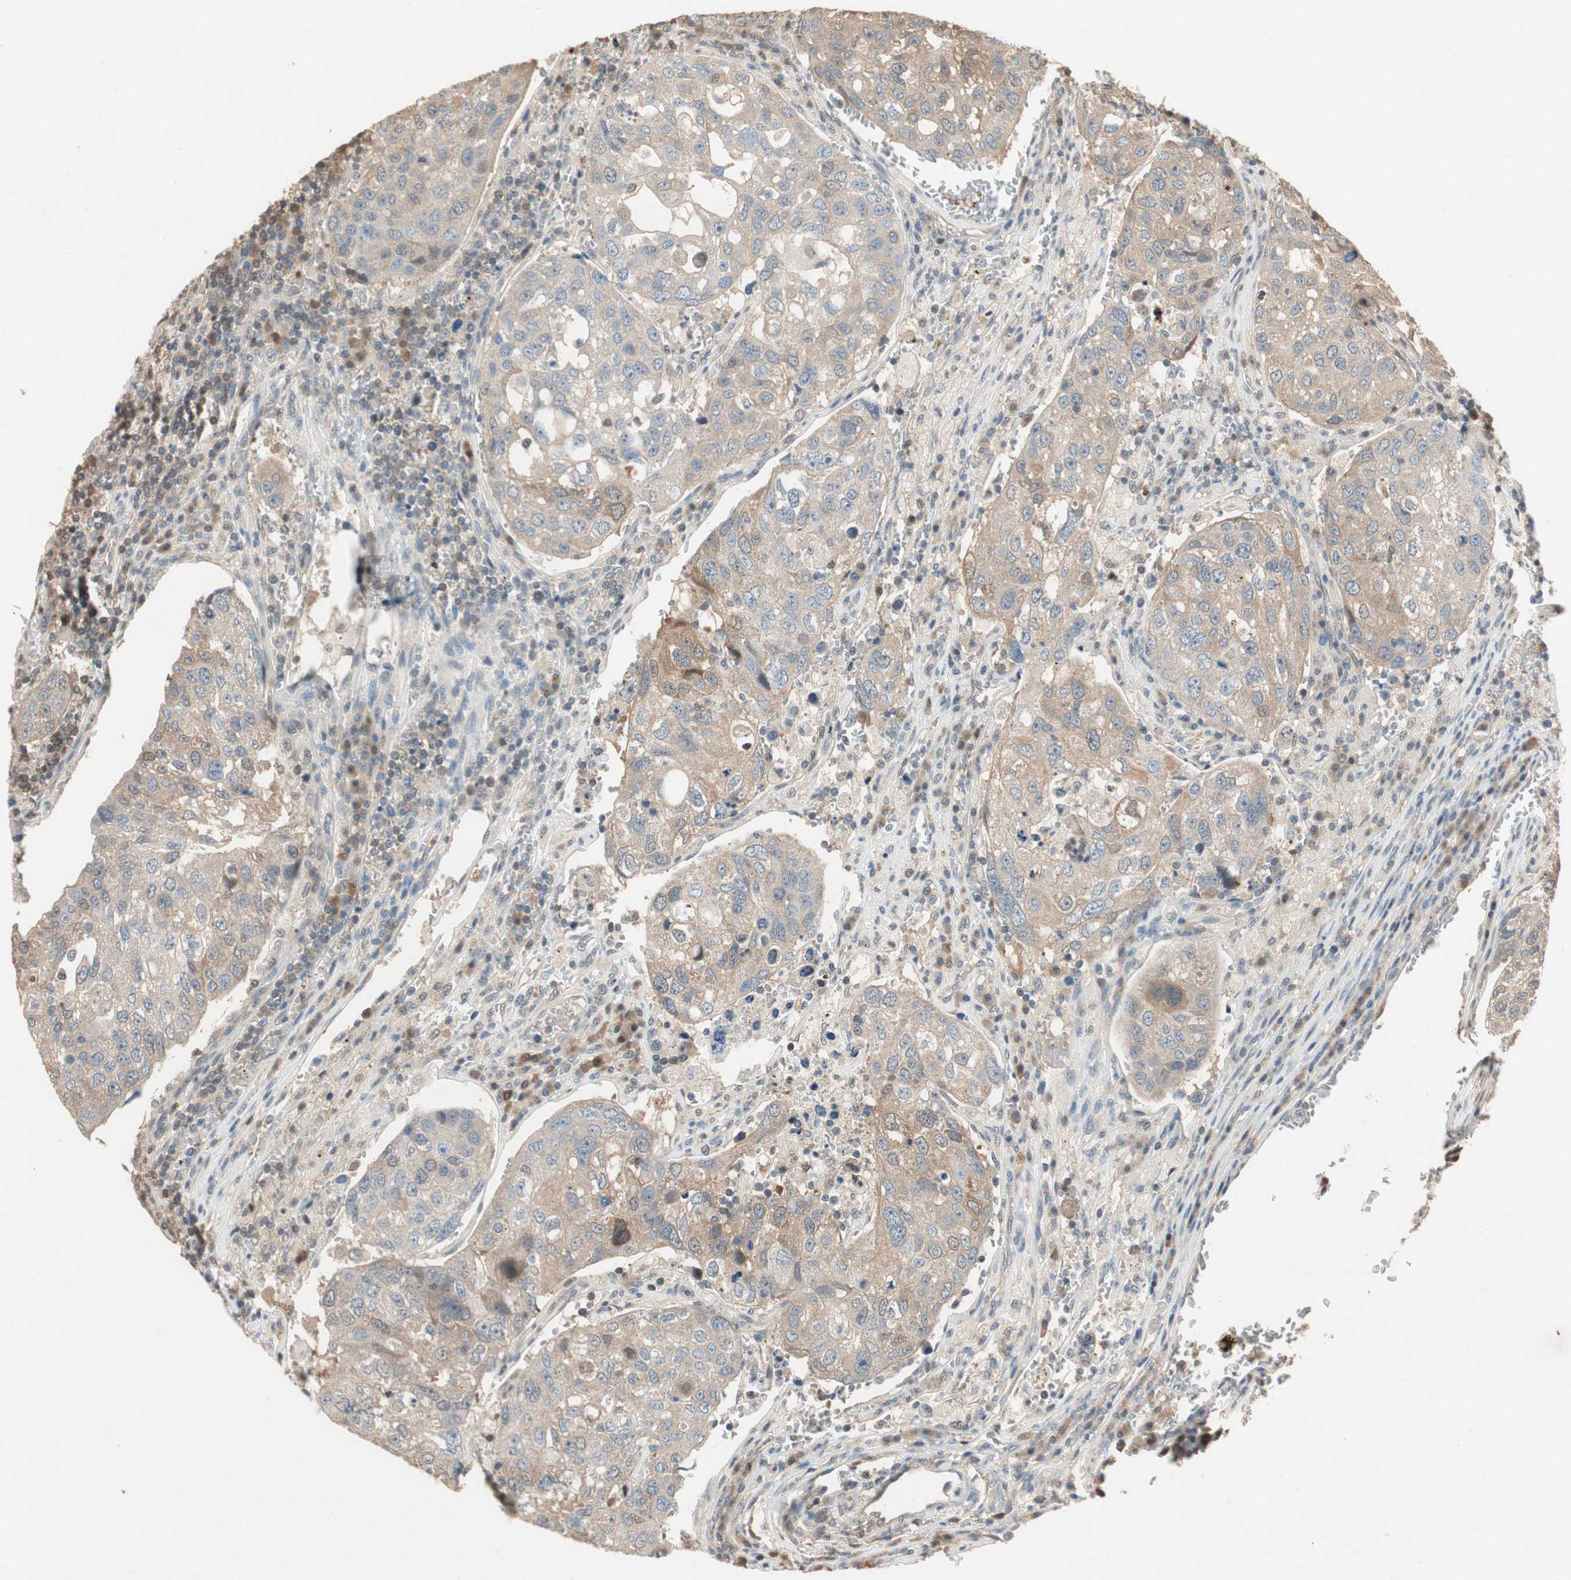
{"staining": {"intensity": "weak", "quantity": ">75%", "location": "cytoplasmic/membranous"}, "tissue": "urothelial cancer", "cell_type": "Tumor cells", "image_type": "cancer", "snomed": [{"axis": "morphology", "description": "Urothelial carcinoma, High grade"}, {"axis": "topography", "description": "Lymph node"}, {"axis": "topography", "description": "Urinary bladder"}], "caption": "Immunohistochemical staining of urothelial cancer demonstrates weak cytoplasmic/membranous protein staining in approximately >75% of tumor cells.", "gene": "SERPINB5", "patient": {"sex": "male", "age": 51}}